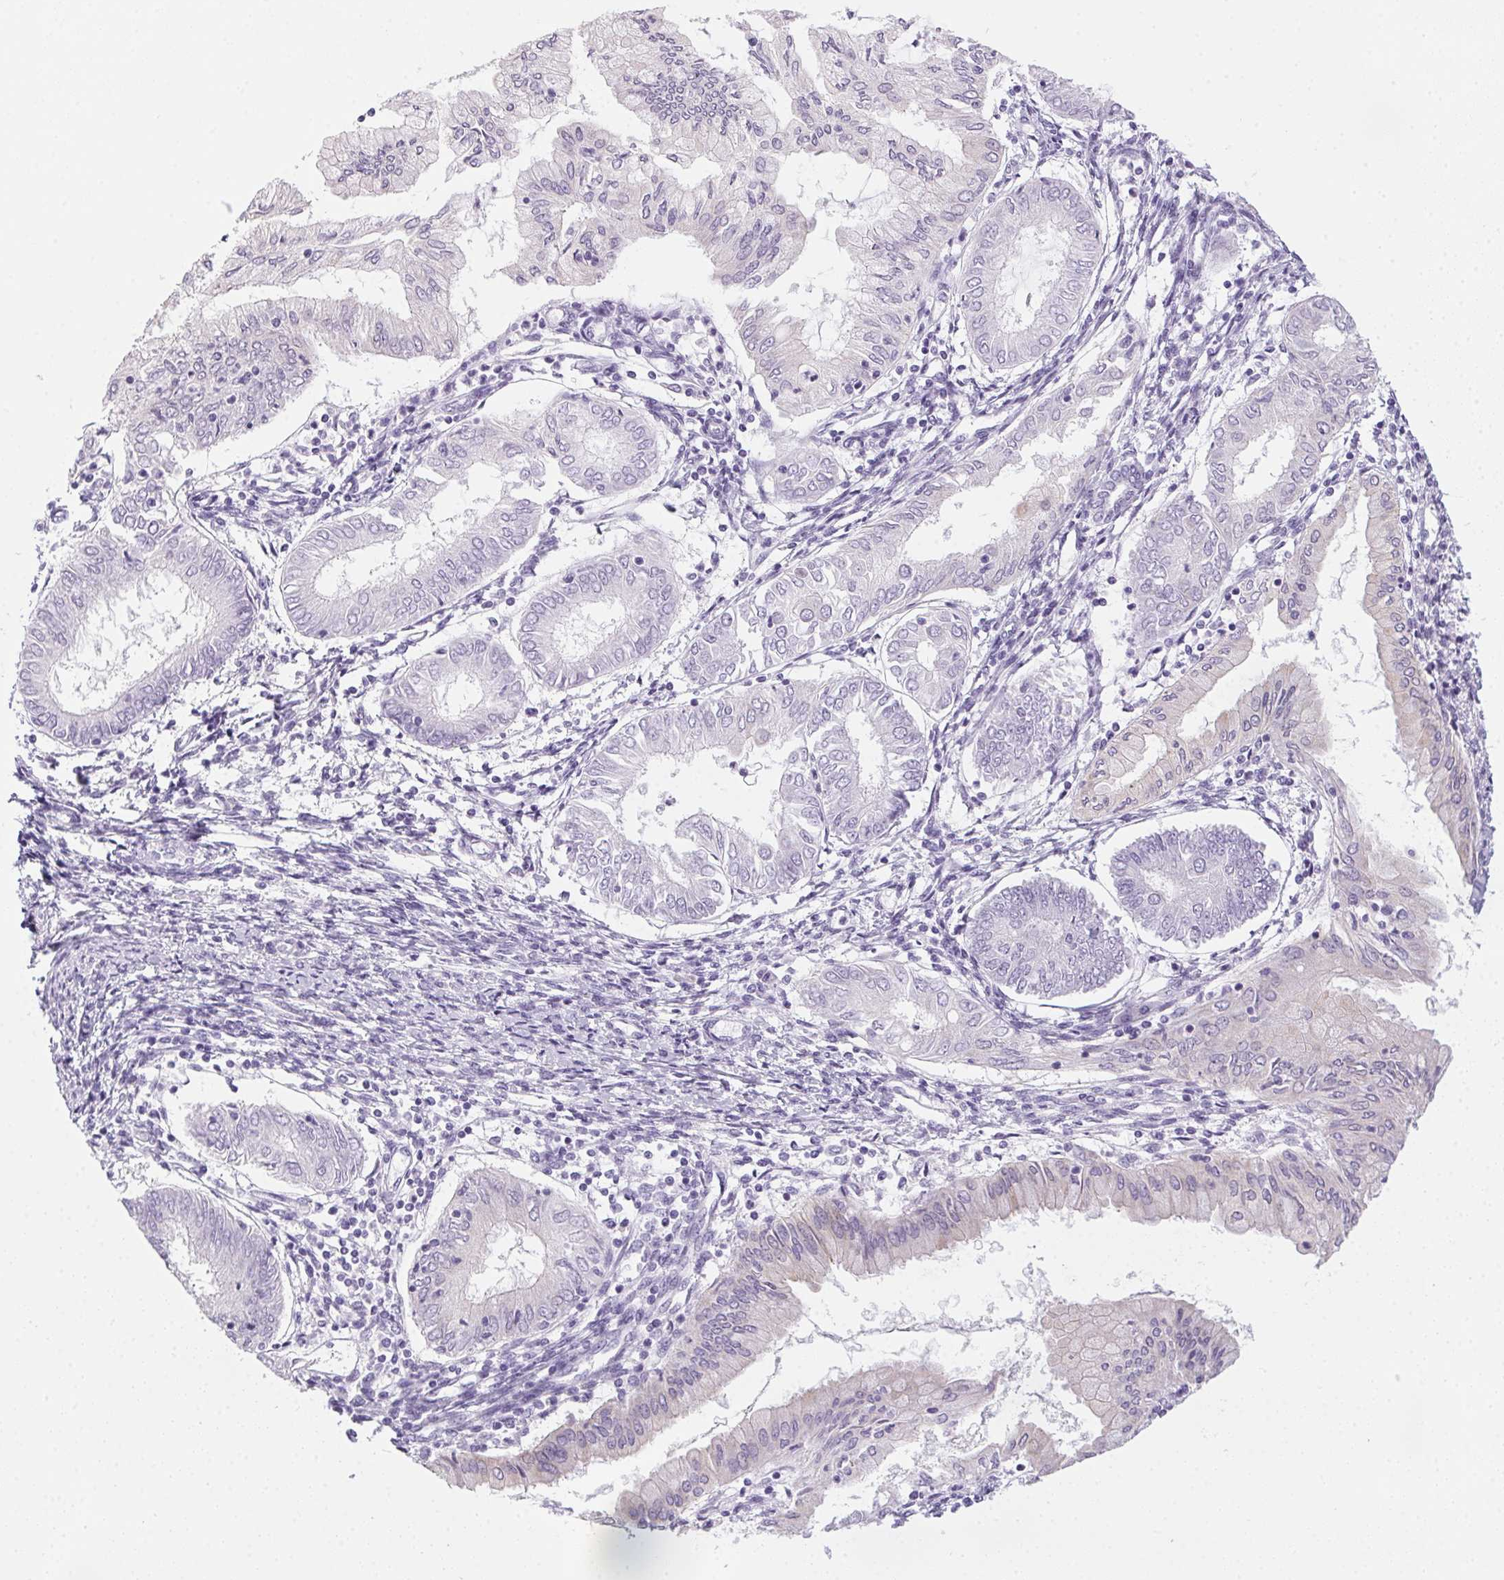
{"staining": {"intensity": "negative", "quantity": "none", "location": "none"}, "tissue": "endometrial cancer", "cell_type": "Tumor cells", "image_type": "cancer", "snomed": [{"axis": "morphology", "description": "Adenocarcinoma, NOS"}, {"axis": "topography", "description": "Endometrium"}], "caption": "High magnification brightfield microscopy of endometrial cancer (adenocarcinoma) stained with DAB (brown) and counterstained with hematoxylin (blue): tumor cells show no significant positivity.", "gene": "POPDC2", "patient": {"sex": "female", "age": 68}}